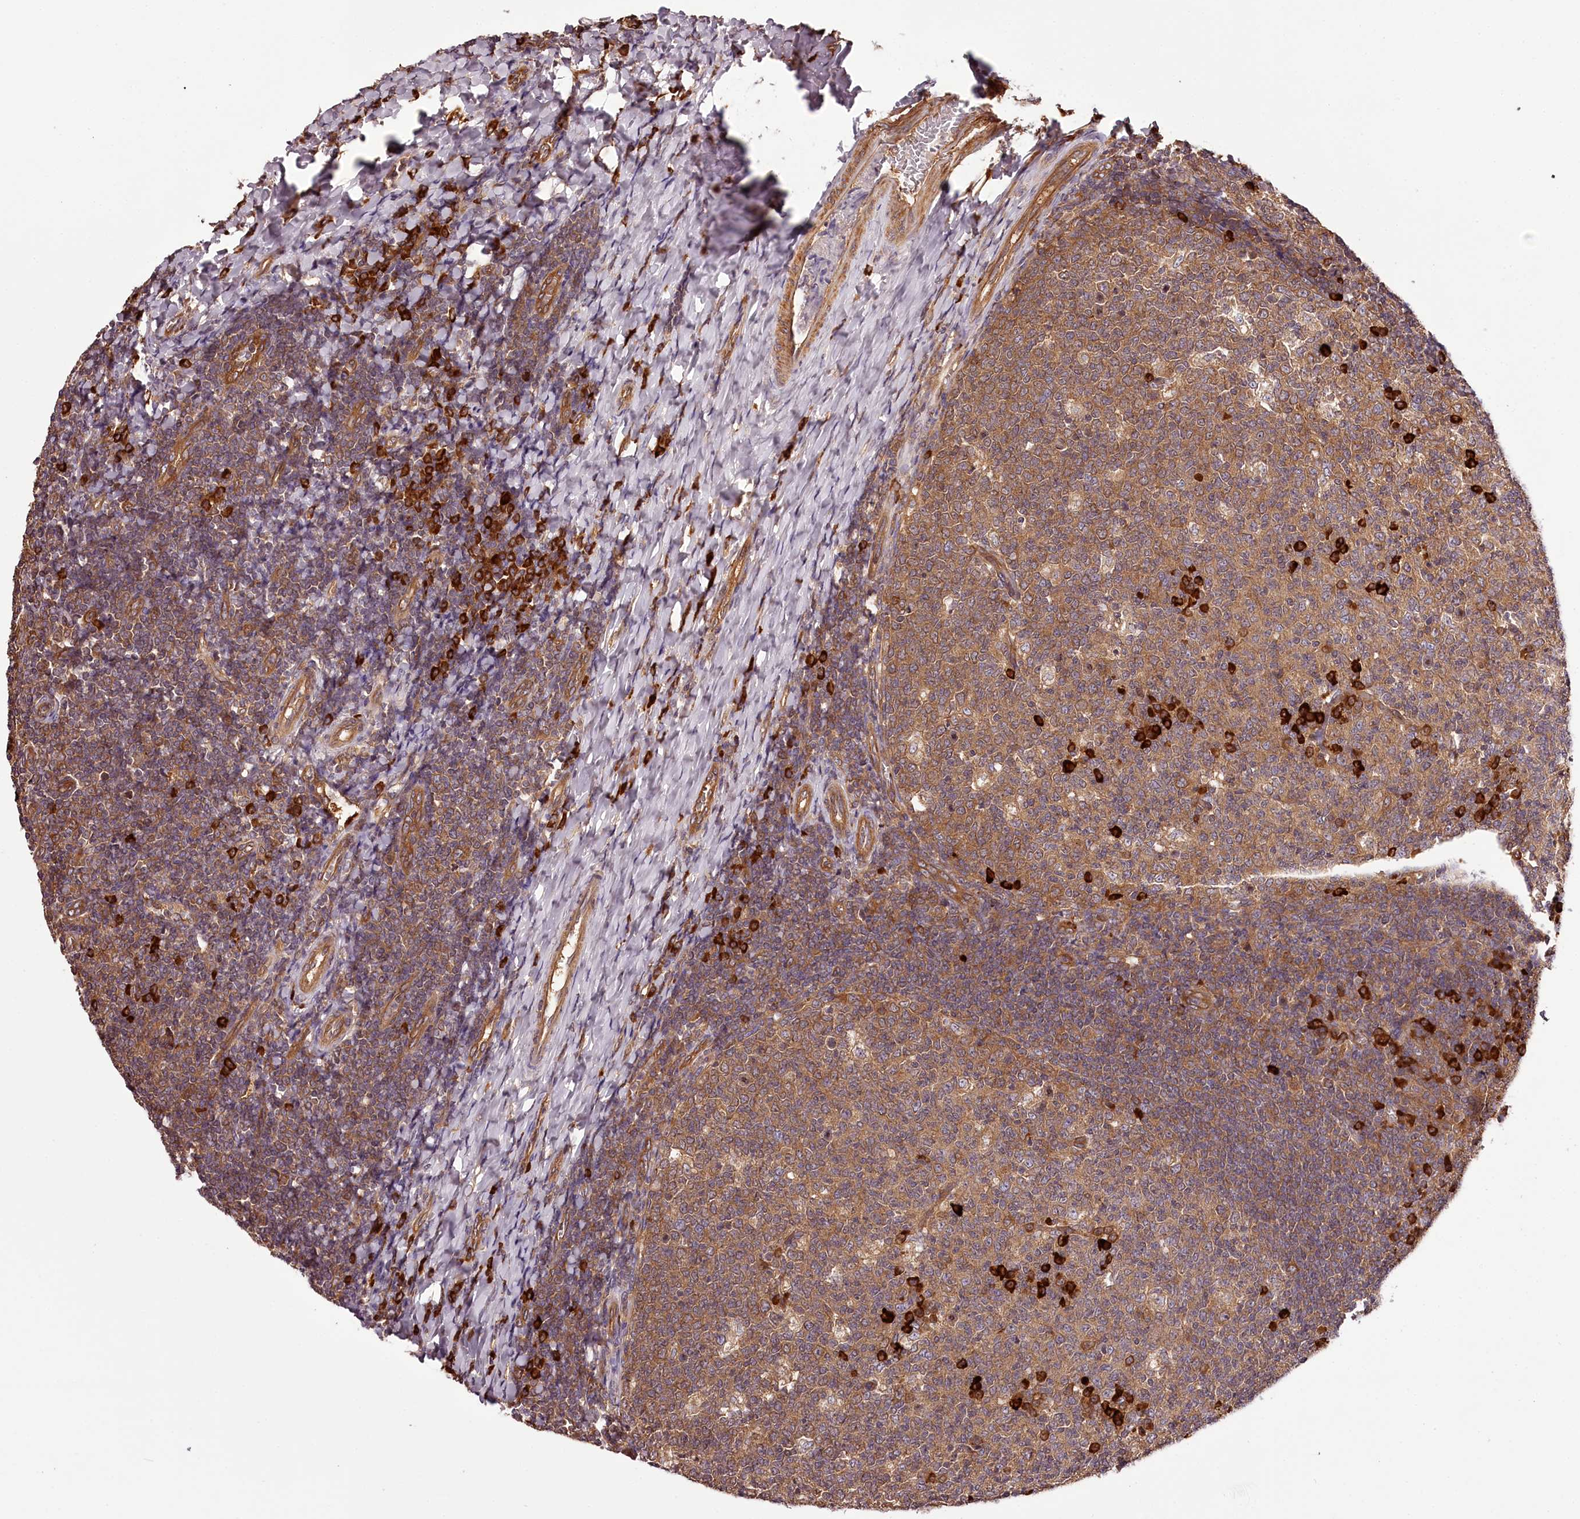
{"staining": {"intensity": "moderate", "quantity": ">75%", "location": "cytoplasmic/membranous"}, "tissue": "tonsil", "cell_type": "Germinal center cells", "image_type": "normal", "snomed": [{"axis": "morphology", "description": "Normal tissue, NOS"}, {"axis": "topography", "description": "Tonsil"}], "caption": "Protein expression analysis of unremarkable human tonsil reveals moderate cytoplasmic/membranous positivity in about >75% of germinal center cells. The staining is performed using DAB (3,3'-diaminobenzidine) brown chromogen to label protein expression. The nuclei are counter-stained blue using hematoxylin.", "gene": "TARS1", "patient": {"sex": "female", "age": 19}}